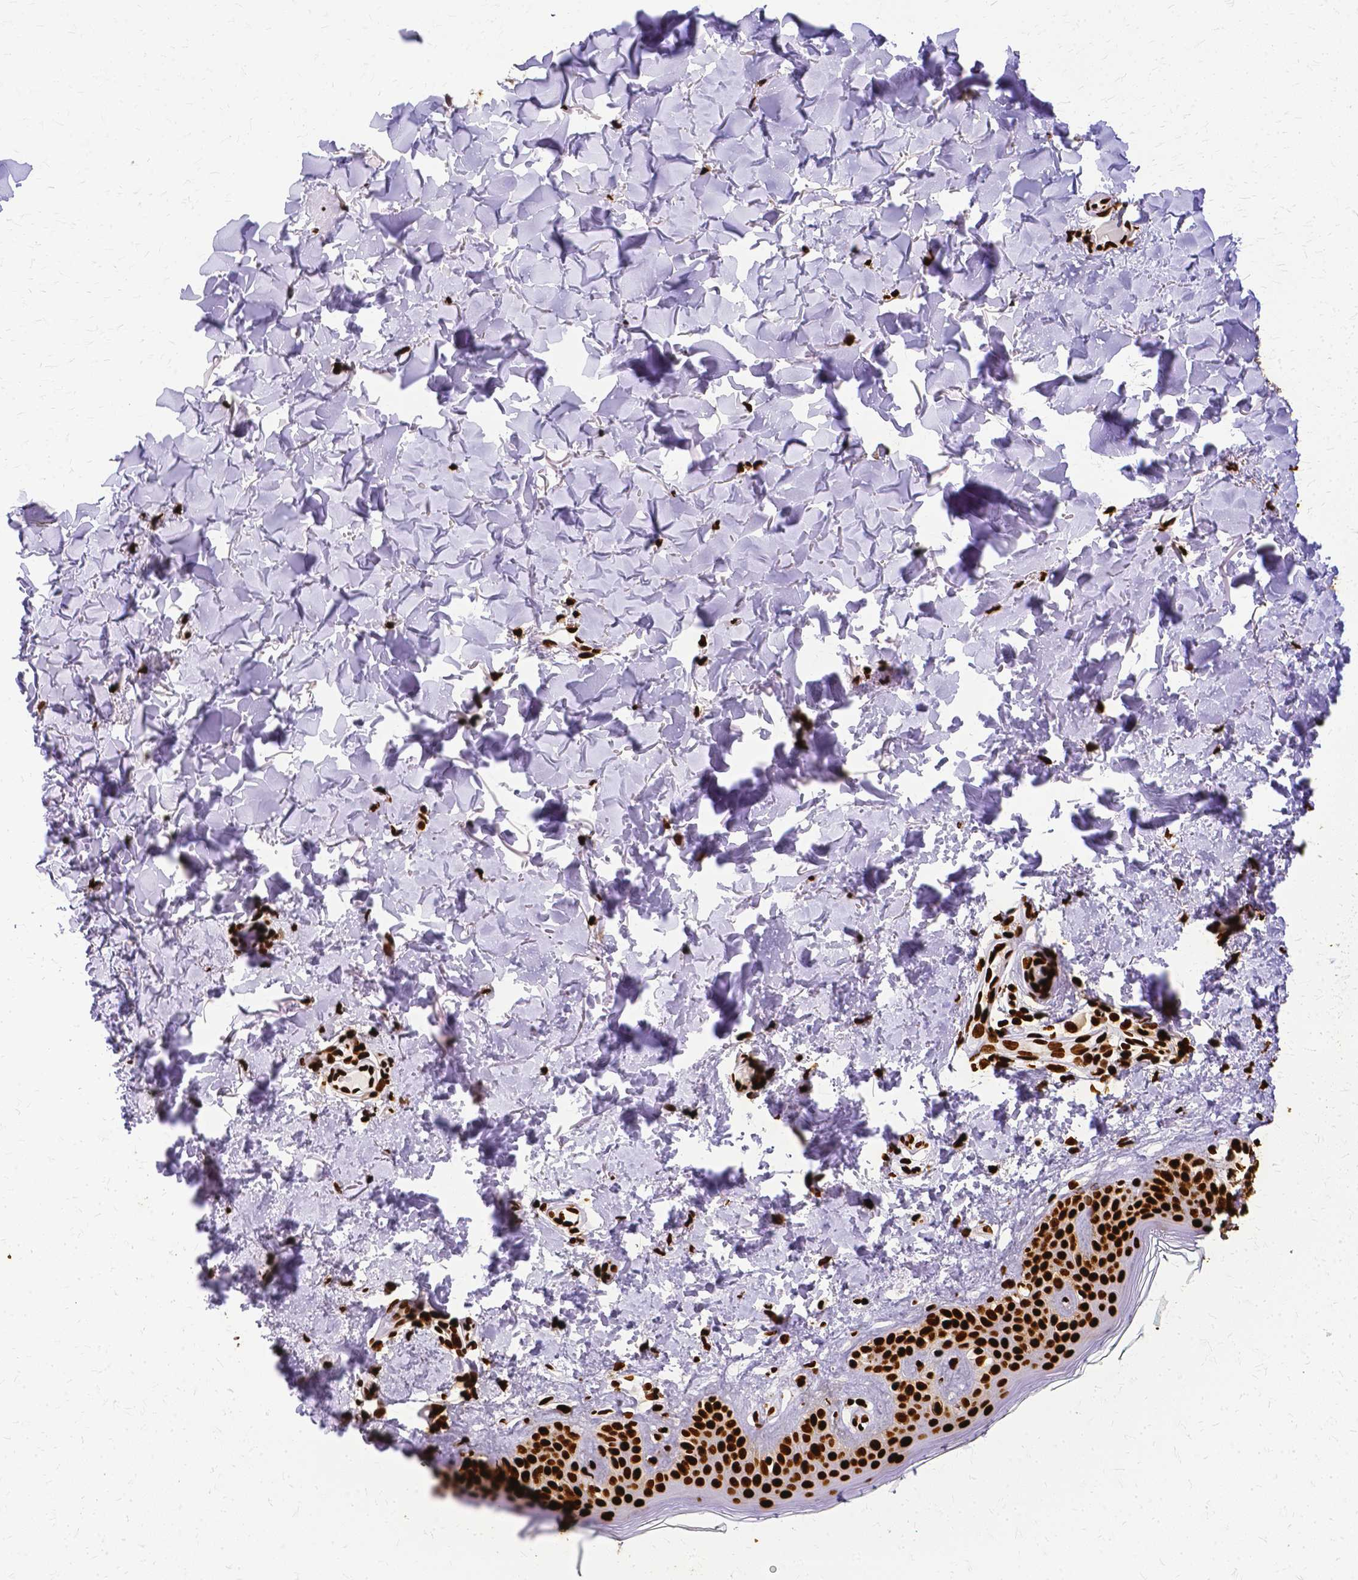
{"staining": {"intensity": "strong", "quantity": ">75%", "location": "nuclear"}, "tissue": "skin", "cell_type": "Fibroblasts", "image_type": "normal", "snomed": [{"axis": "morphology", "description": "Normal tissue, NOS"}, {"axis": "topography", "description": "Skin"}, {"axis": "topography", "description": "Peripheral nerve tissue"}], "caption": "A histopathology image of human skin stained for a protein exhibits strong nuclear brown staining in fibroblasts.", "gene": "SFPQ", "patient": {"sex": "female", "age": 45}}